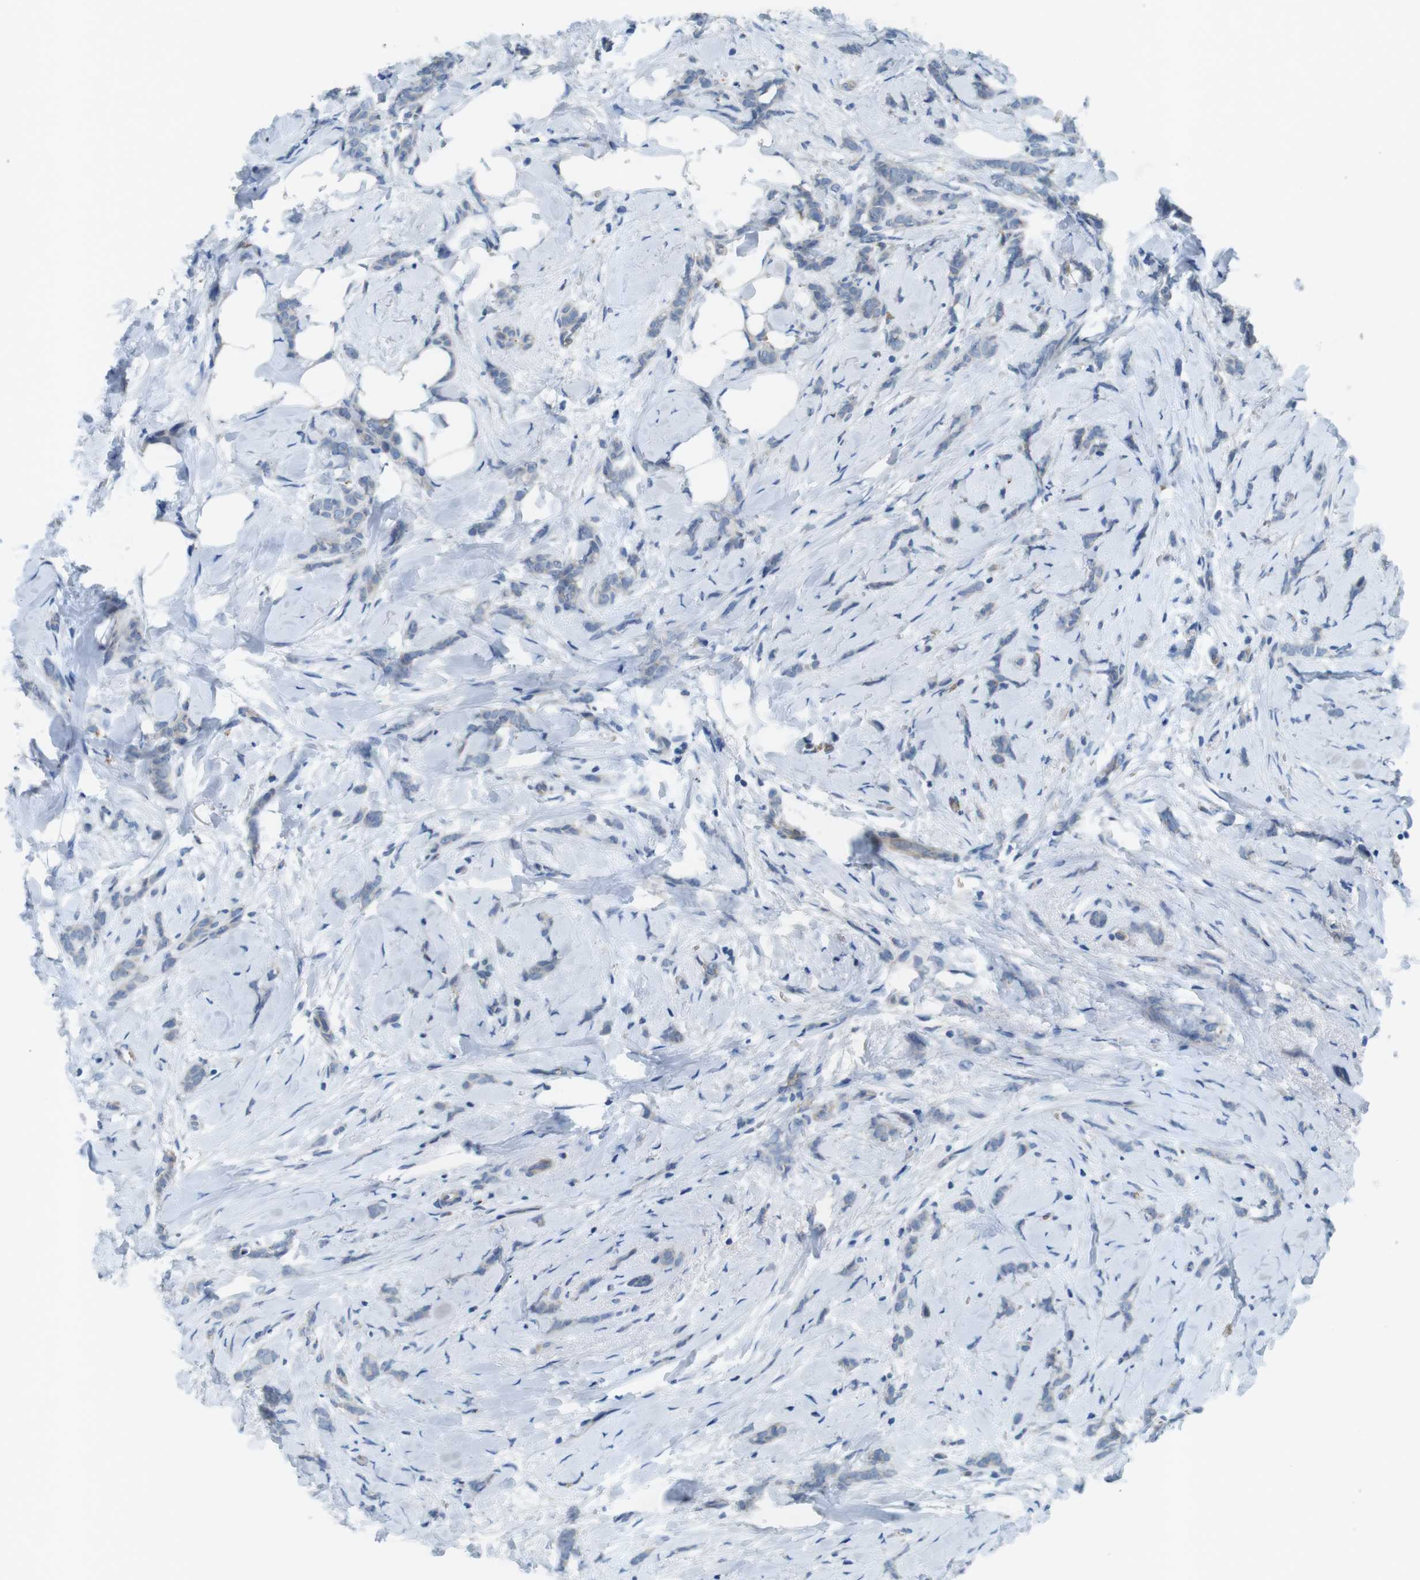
{"staining": {"intensity": "negative", "quantity": "none", "location": "none"}, "tissue": "breast cancer", "cell_type": "Tumor cells", "image_type": "cancer", "snomed": [{"axis": "morphology", "description": "Lobular carcinoma, in situ"}, {"axis": "morphology", "description": "Lobular carcinoma"}, {"axis": "topography", "description": "Breast"}], "caption": "Tumor cells show no significant expression in breast cancer.", "gene": "TYW1", "patient": {"sex": "female", "age": 41}}